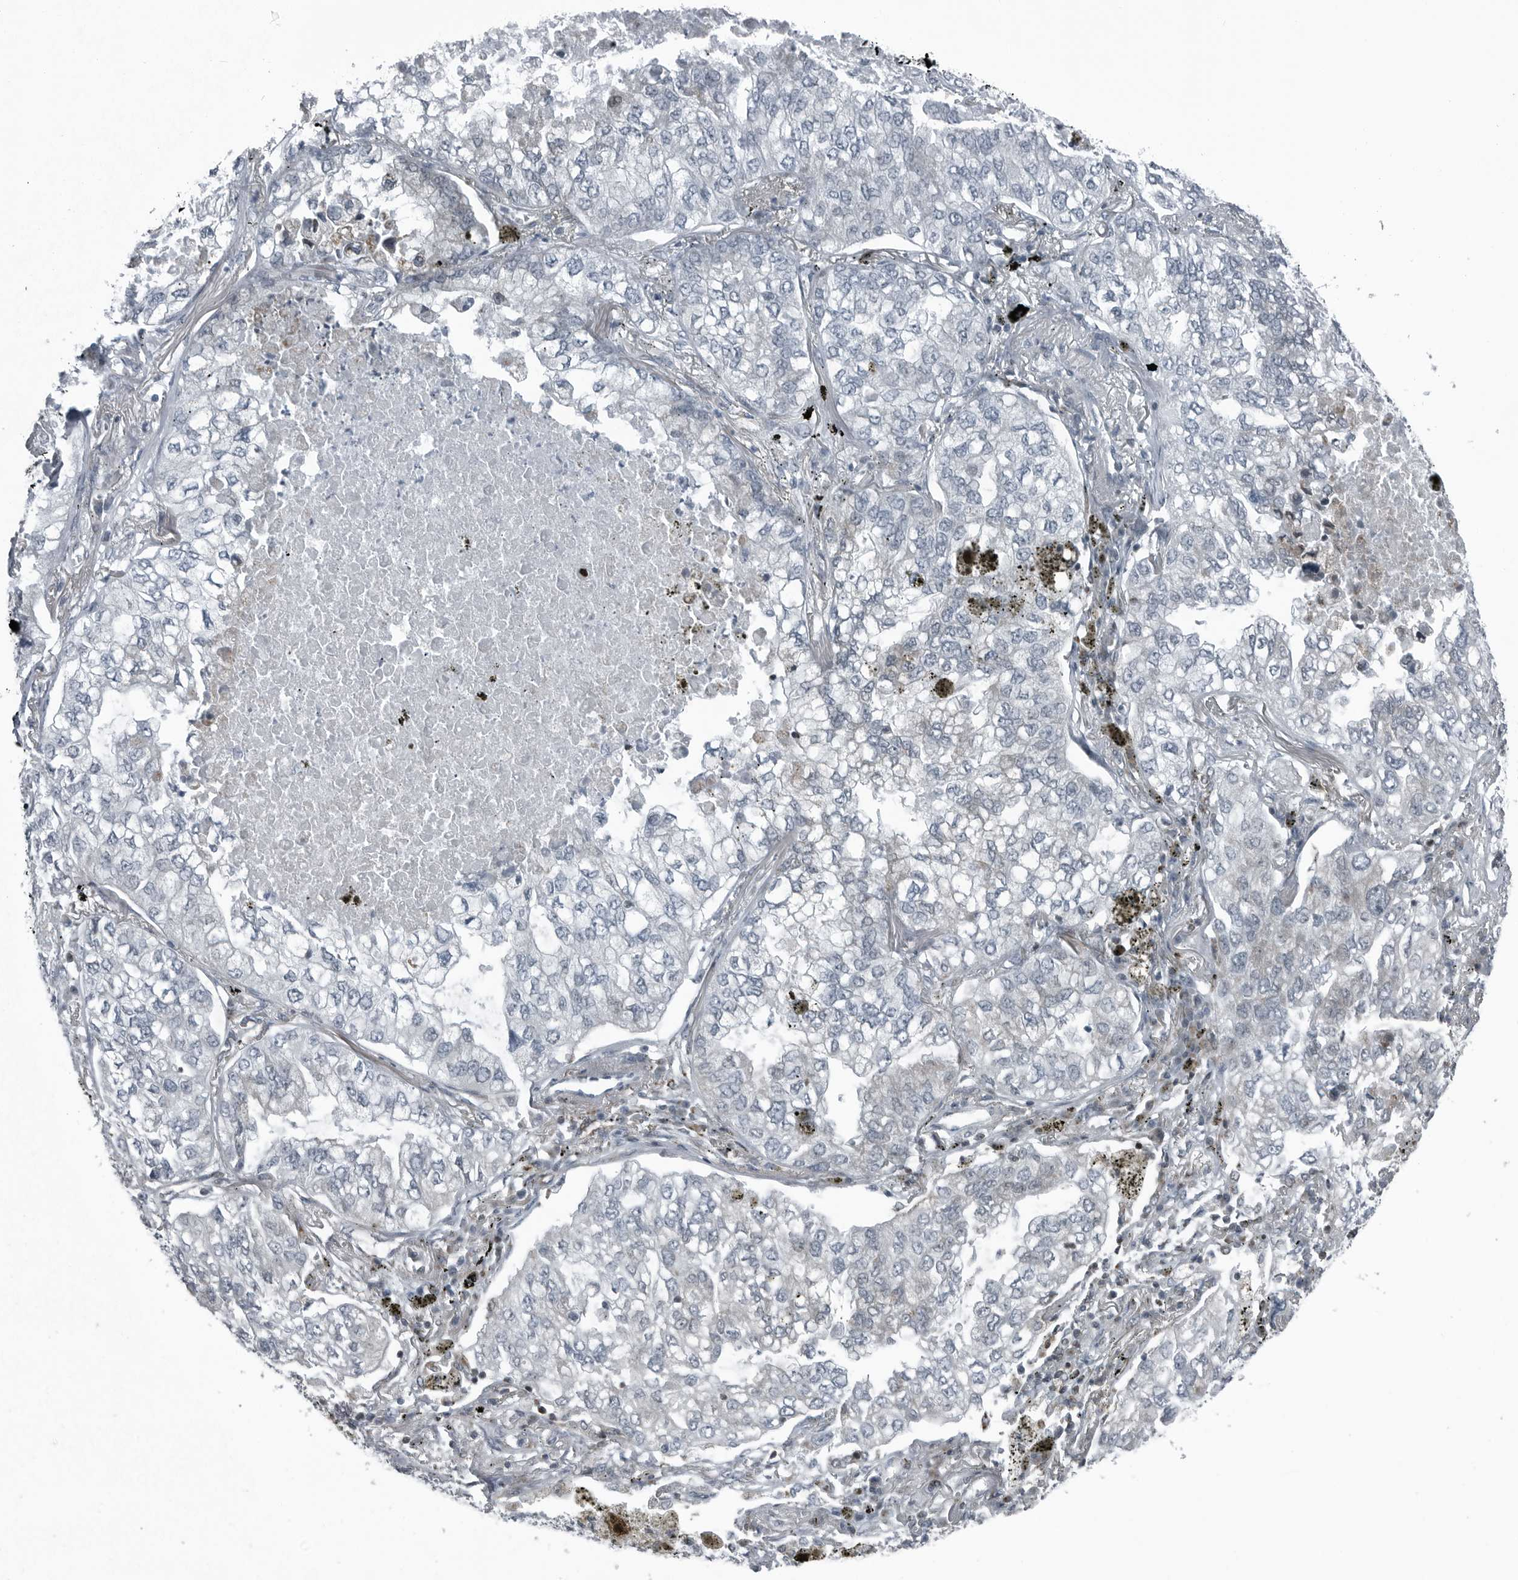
{"staining": {"intensity": "negative", "quantity": "none", "location": "none"}, "tissue": "lung cancer", "cell_type": "Tumor cells", "image_type": "cancer", "snomed": [{"axis": "morphology", "description": "Adenocarcinoma, NOS"}, {"axis": "topography", "description": "Lung"}], "caption": "Histopathology image shows no significant protein positivity in tumor cells of adenocarcinoma (lung). The staining was performed using DAB to visualize the protein expression in brown, while the nuclei were stained in blue with hematoxylin (Magnification: 20x).", "gene": "GAK", "patient": {"sex": "male", "age": 65}}